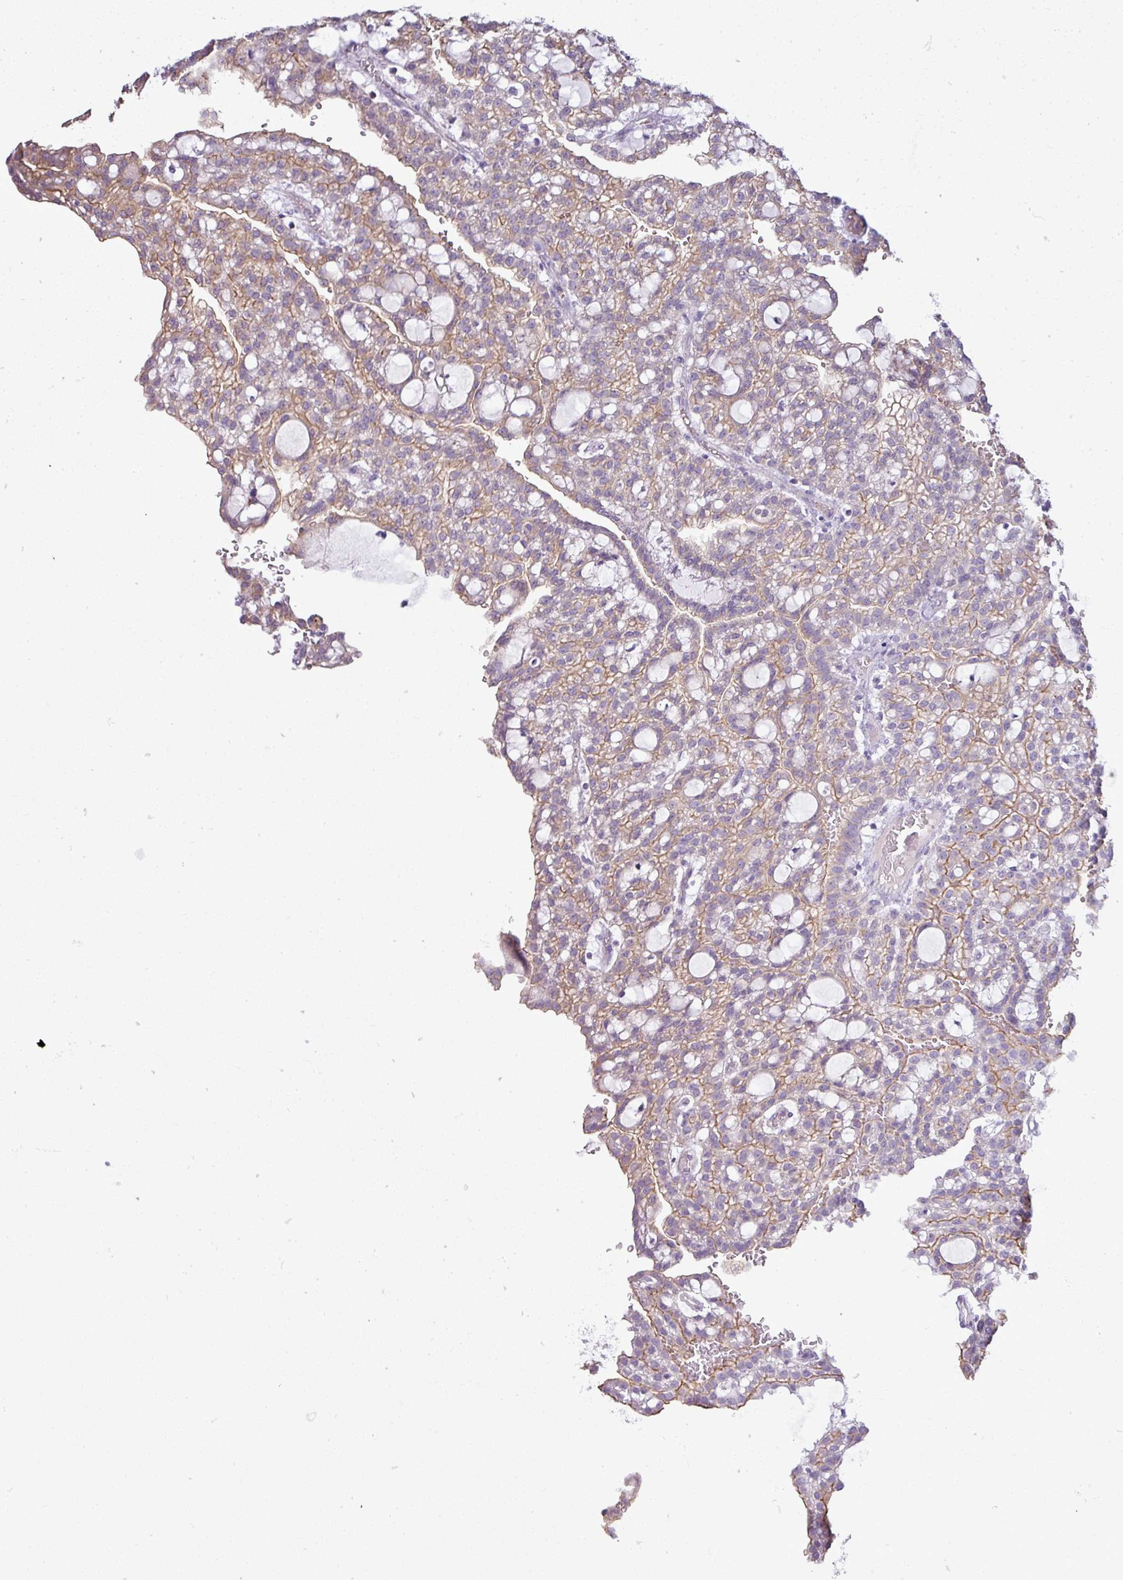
{"staining": {"intensity": "weak", "quantity": "25%-75%", "location": "cytoplasmic/membranous"}, "tissue": "renal cancer", "cell_type": "Tumor cells", "image_type": "cancer", "snomed": [{"axis": "morphology", "description": "Adenocarcinoma, NOS"}, {"axis": "topography", "description": "Kidney"}], "caption": "The immunohistochemical stain labels weak cytoplasmic/membranous positivity in tumor cells of adenocarcinoma (renal) tissue. Immunohistochemistry stains the protein of interest in brown and the nuclei are stained blue.", "gene": "STAT5A", "patient": {"sex": "male", "age": 63}}